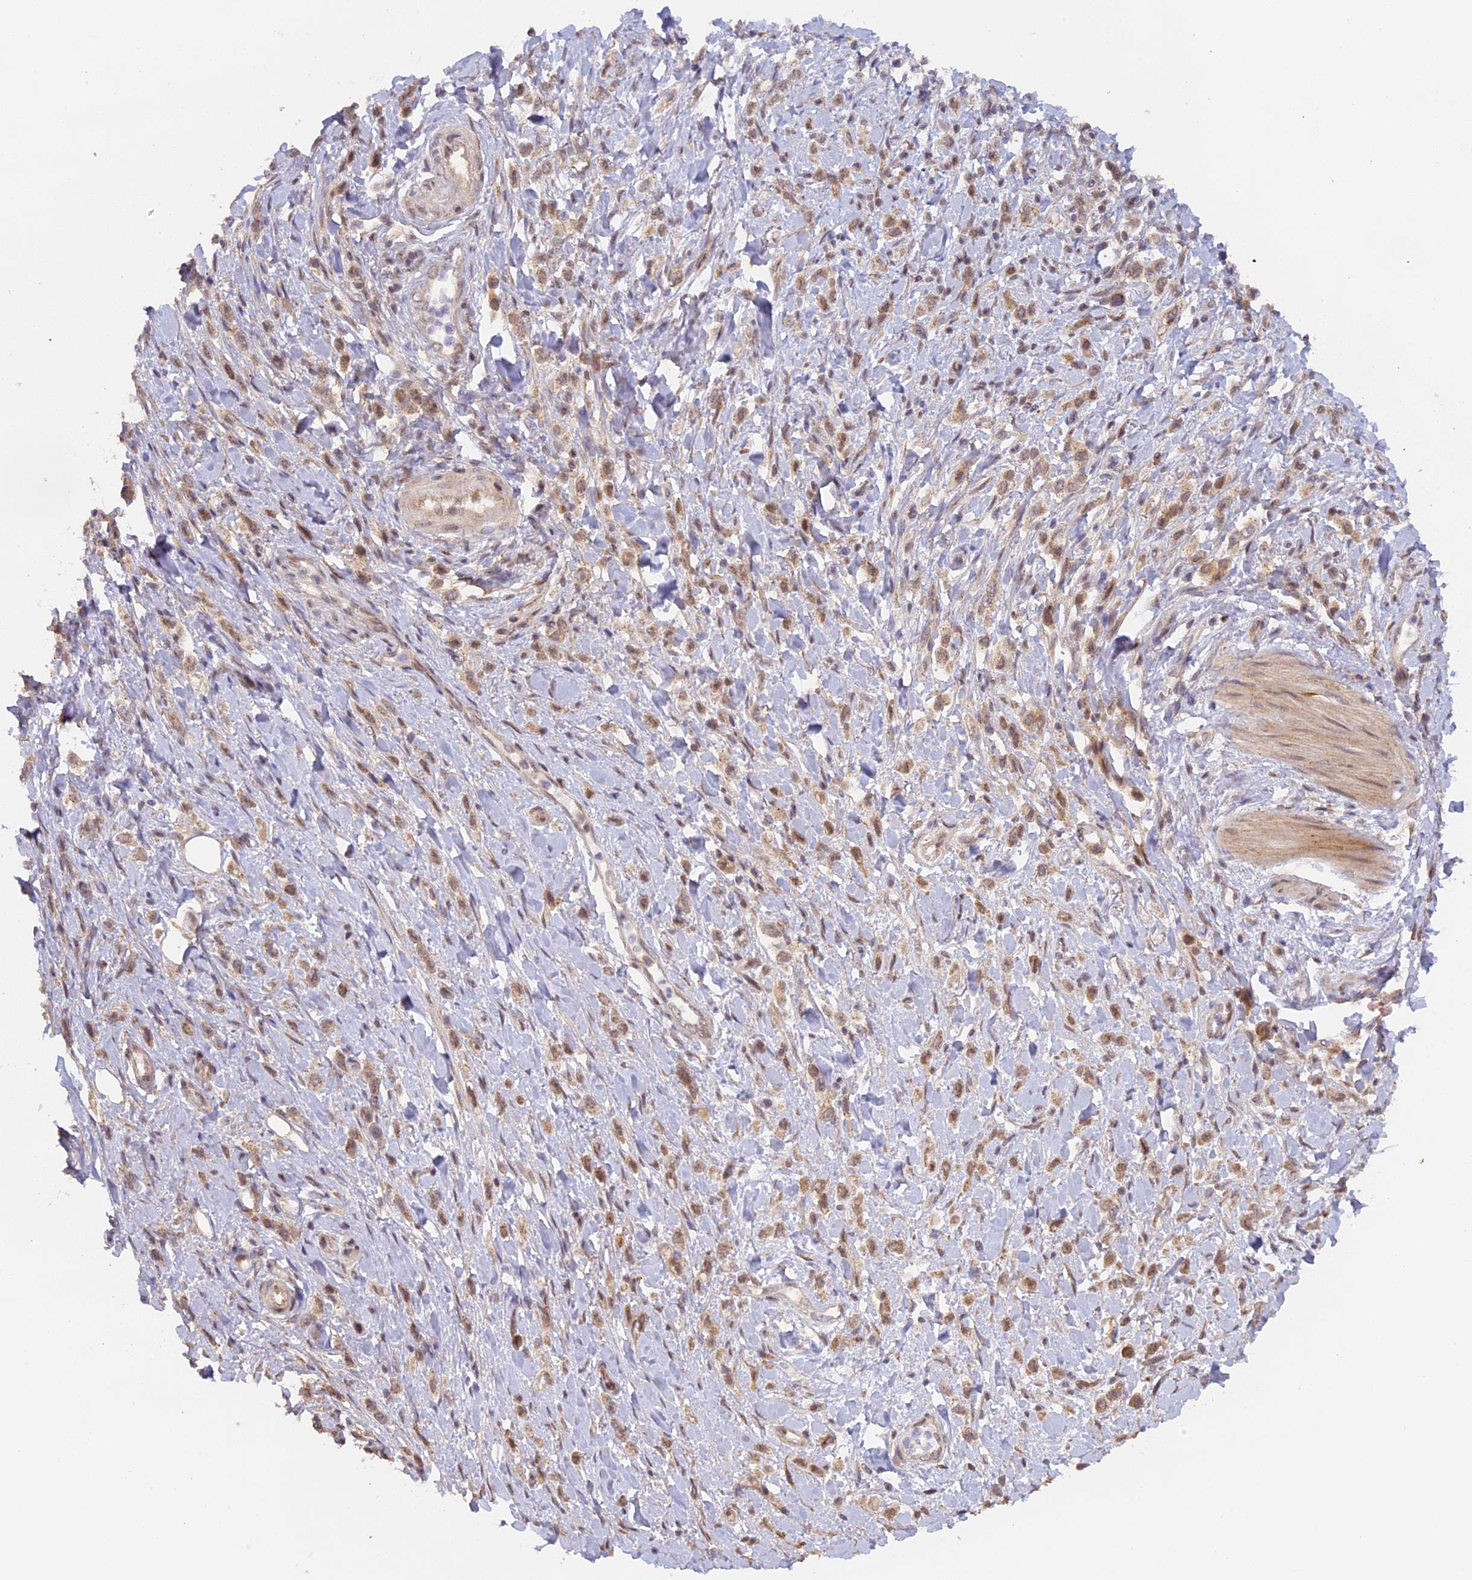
{"staining": {"intensity": "weak", "quantity": ">75%", "location": "cytoplasmic/membranous,nuclear"}, "tissue": "stomach cancer", "cell_type": "Tumor cells", "image_type": "cancer", "snomed": [{"axis": "morphology", "description": "Adenocarcinoma, NOS"}, {"axis": "topography", "description": "Stomach"}], "caption": "Human stomach cancer stained with a brown dye reveals weak cytoplasmic/membranous and nuclear positive positivity in approximately >75% of tumor cells.", "gene": "MYBL2", "patient": {"sex": "female", "age": 65}}